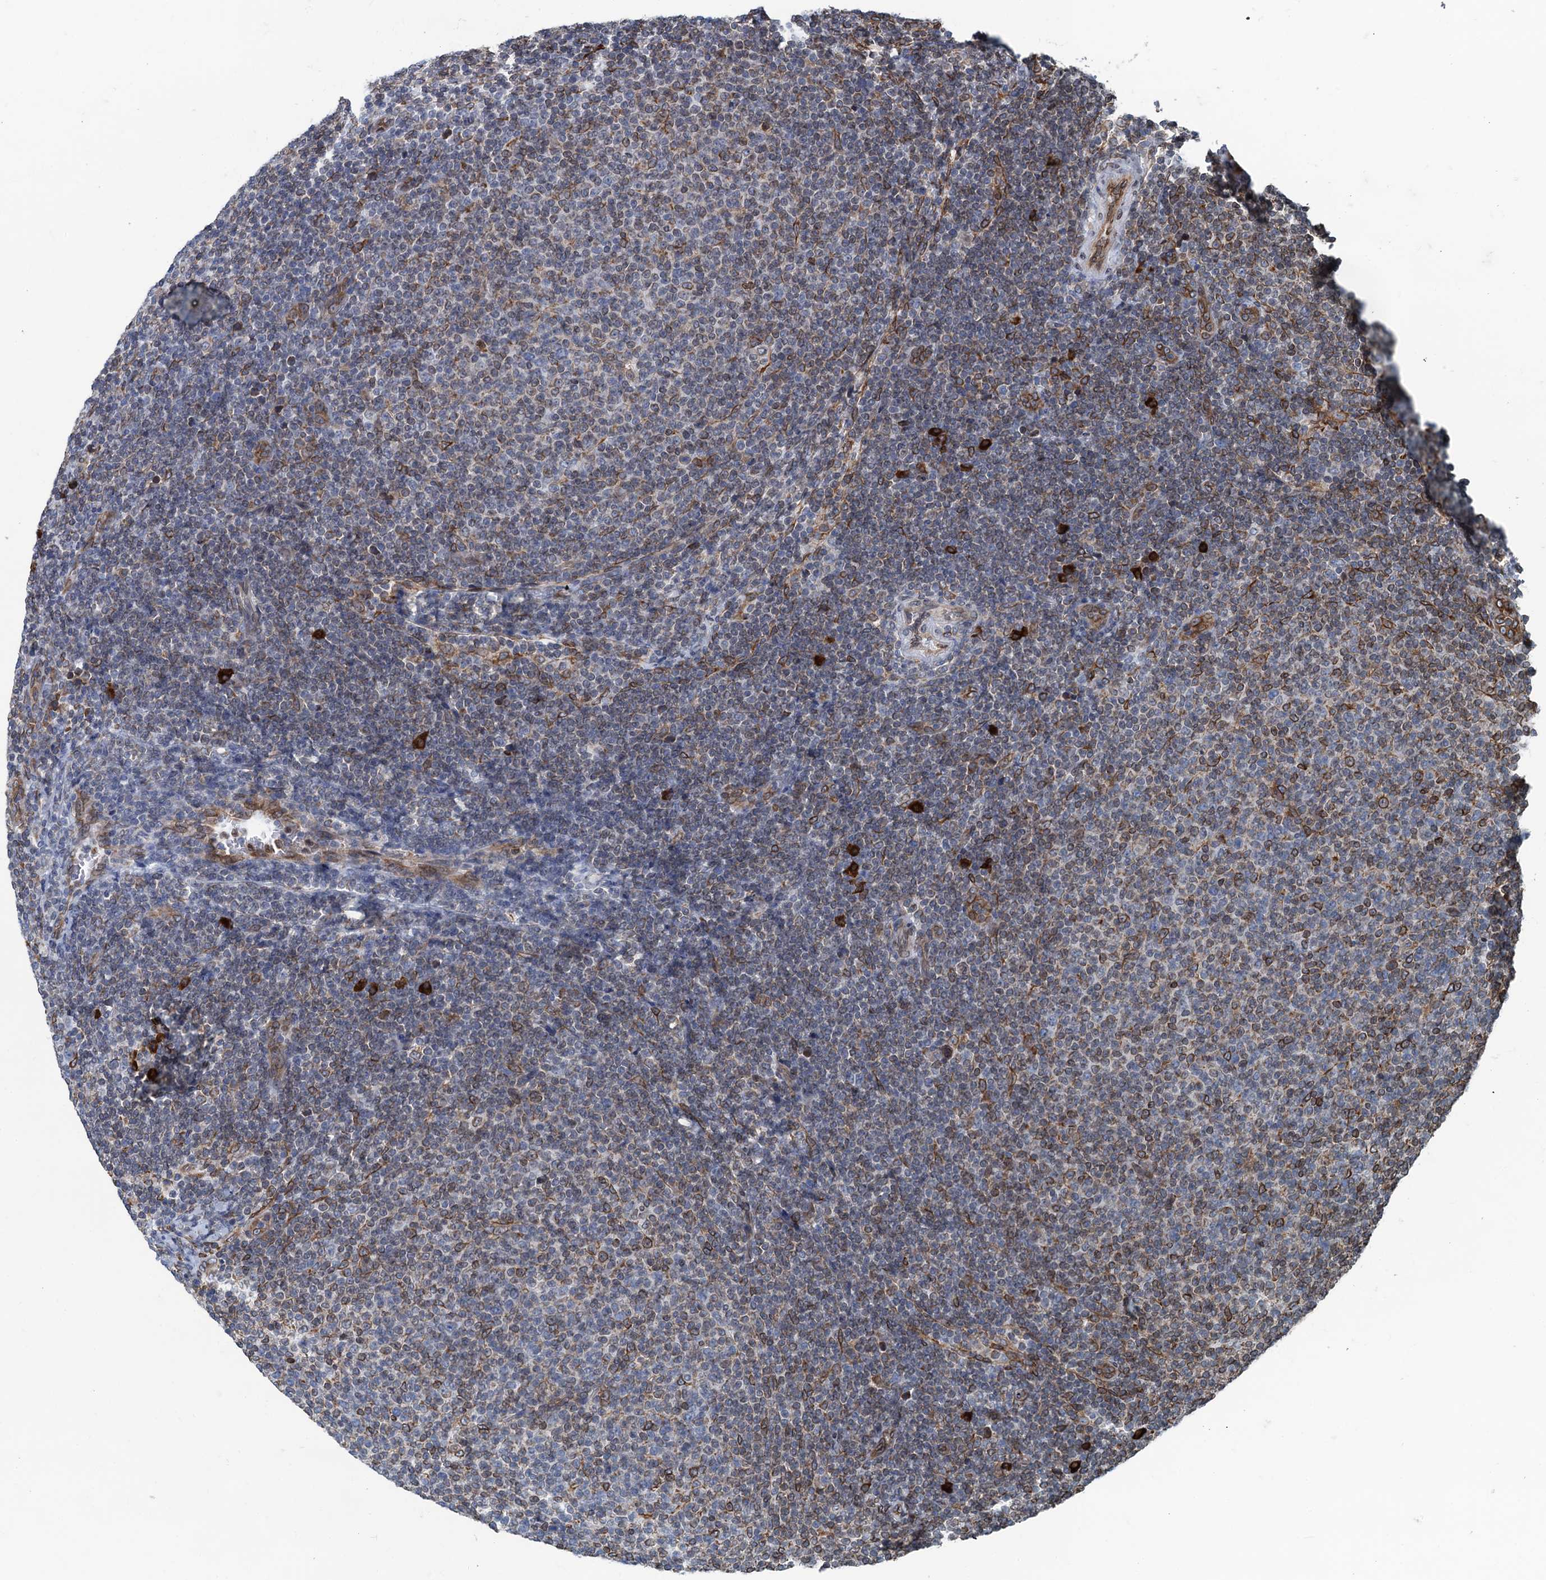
{"staining": {"intensity": "weak", "quantity": "25%-75%", "location": "cytoplasmic/membranous"}, "tissue": "lymphoma", "cell_type": "Tumor cells", "image_type": "cancer", "snomed": [{"axis": "morphology", "description": "Malignant lymphoma, non-Hodgkin's type, Low grade"}, {"axis": "topography", "description": "Lymph node"}], "caption": "Protein expression analysis of human low-grade malignant lymphoma, non-Hodgkin's type reveals weak cytoplasmic/membranous staining in approximately 25%-75% of tumor cells.", "gene": "TMEM205", "patient": {"sex": "male", "age": 66}}